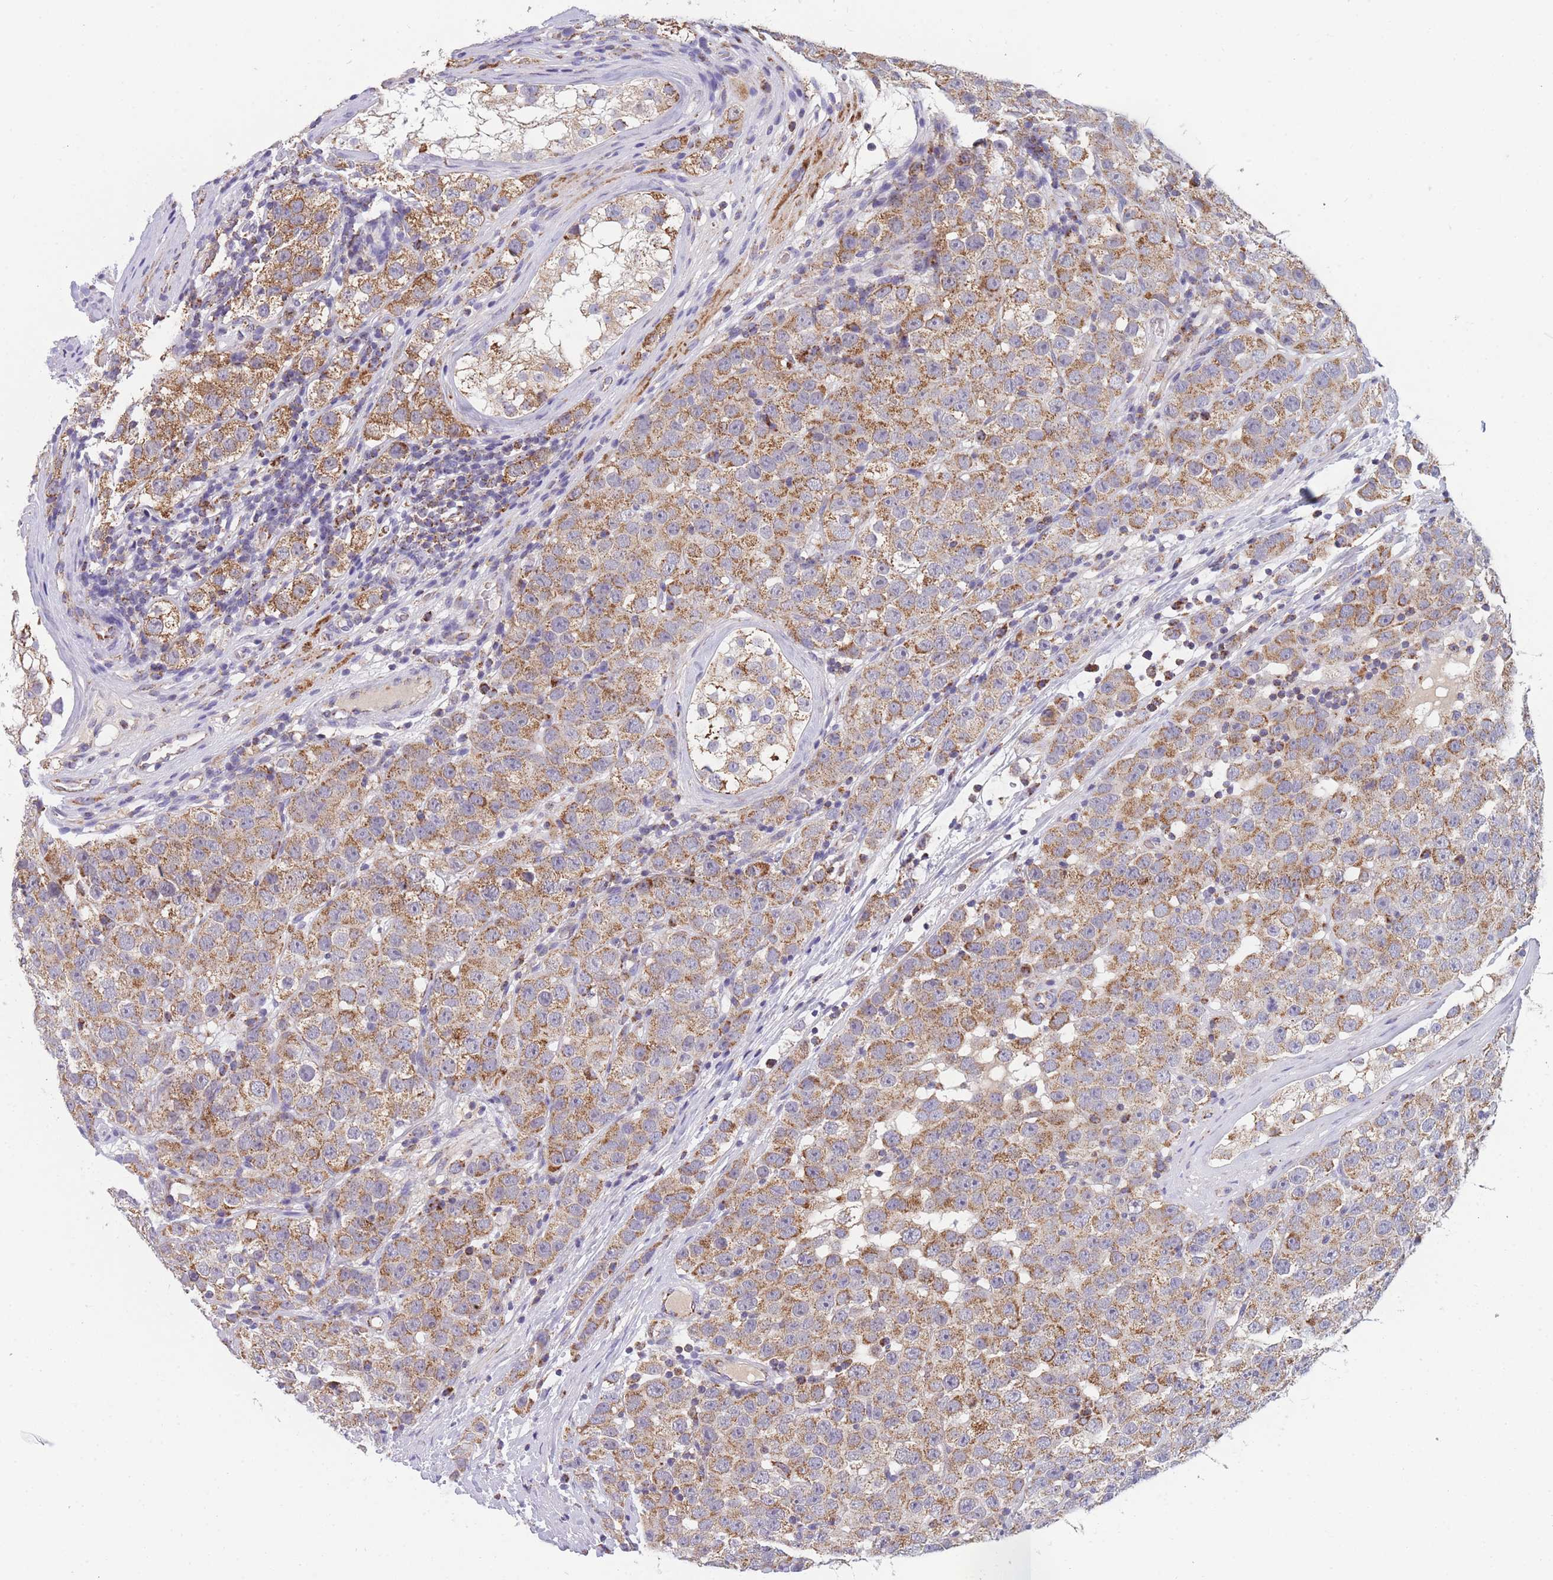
{"staining": {"intensity": "moderate", "quantity": "25%-75%", "location": "cytoplasmic/membranous"}, "tissue": "testis cancer", "cell_type": "Tumor cells", "image_type": "cancer", "snomed": [{"axis": "morphology", "description": "Seminoma, NOS"}, {"axis": "topography", "description": "Testis"}], "caption": "Testis cancer stained with immunohistochemistry displays moderate cytoplasmic/membranous expression in approximately 25%-75% of tumor cells.", "gene": "MRPS11", "patient": {"sex": "male", "age": 28}}